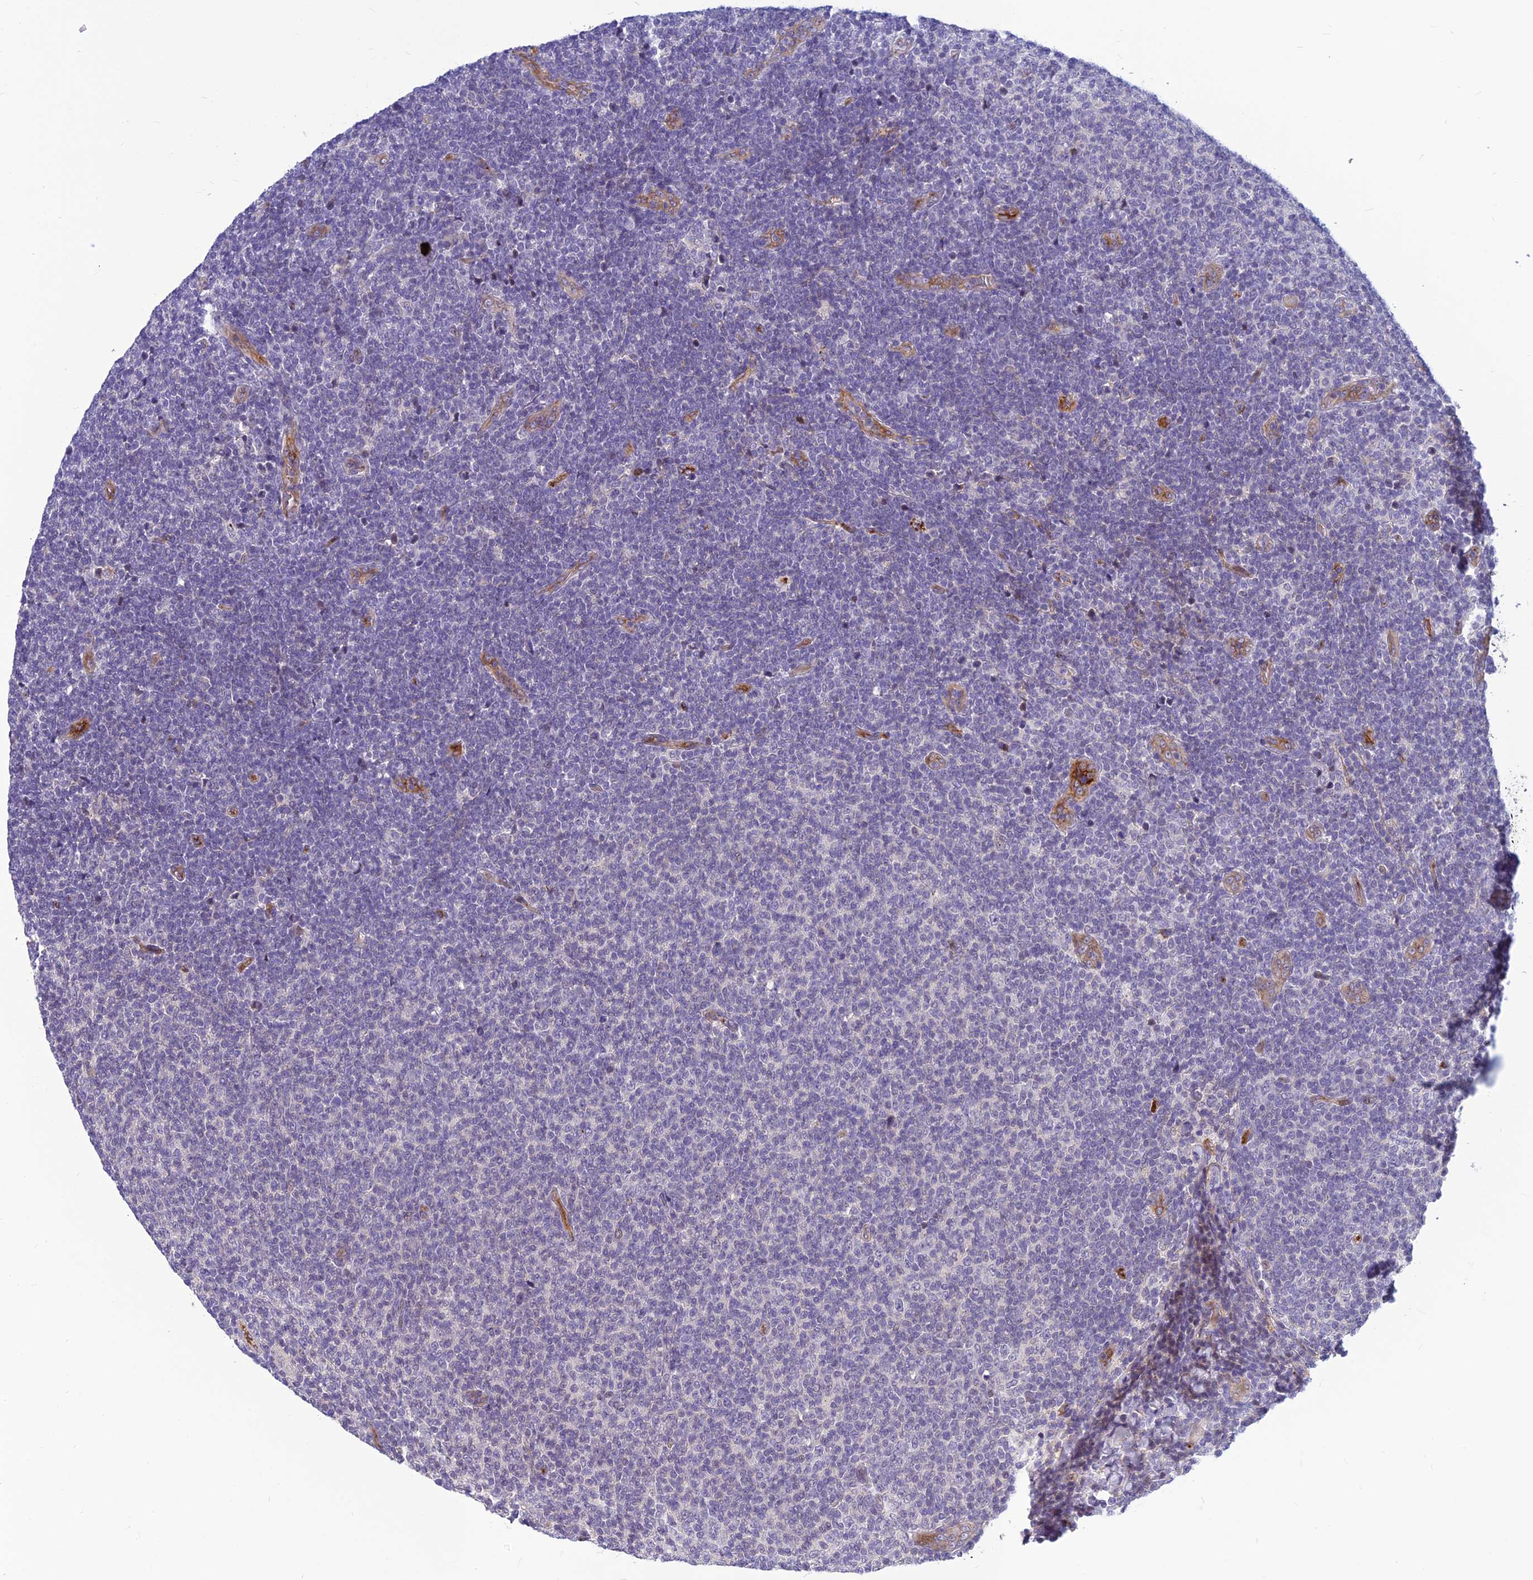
{"staining": {"intensity": "negative", "quantity": "none", "location": "none"}, "tissue": "lymphoma", "cell_type": "Tumor cells", "image_type": "cancer", "snomed": [{"axis": "morphology", "description": "Malignant lymphoma, non-Hodgkin's type, Low grade"}, {"axis": "topography", "description": "Lymph node"}], "caption": "Immunohistochemical staining of lymphoma displays no significant staining in tumor cells. The staining is performed using DAB (3,3'-diaminobenzidine) brown chromogen with nuclei counter-stained in using hematoxylin.", "gene": "CLEC11A", "patient": {"sex": "male", "age": 66}}